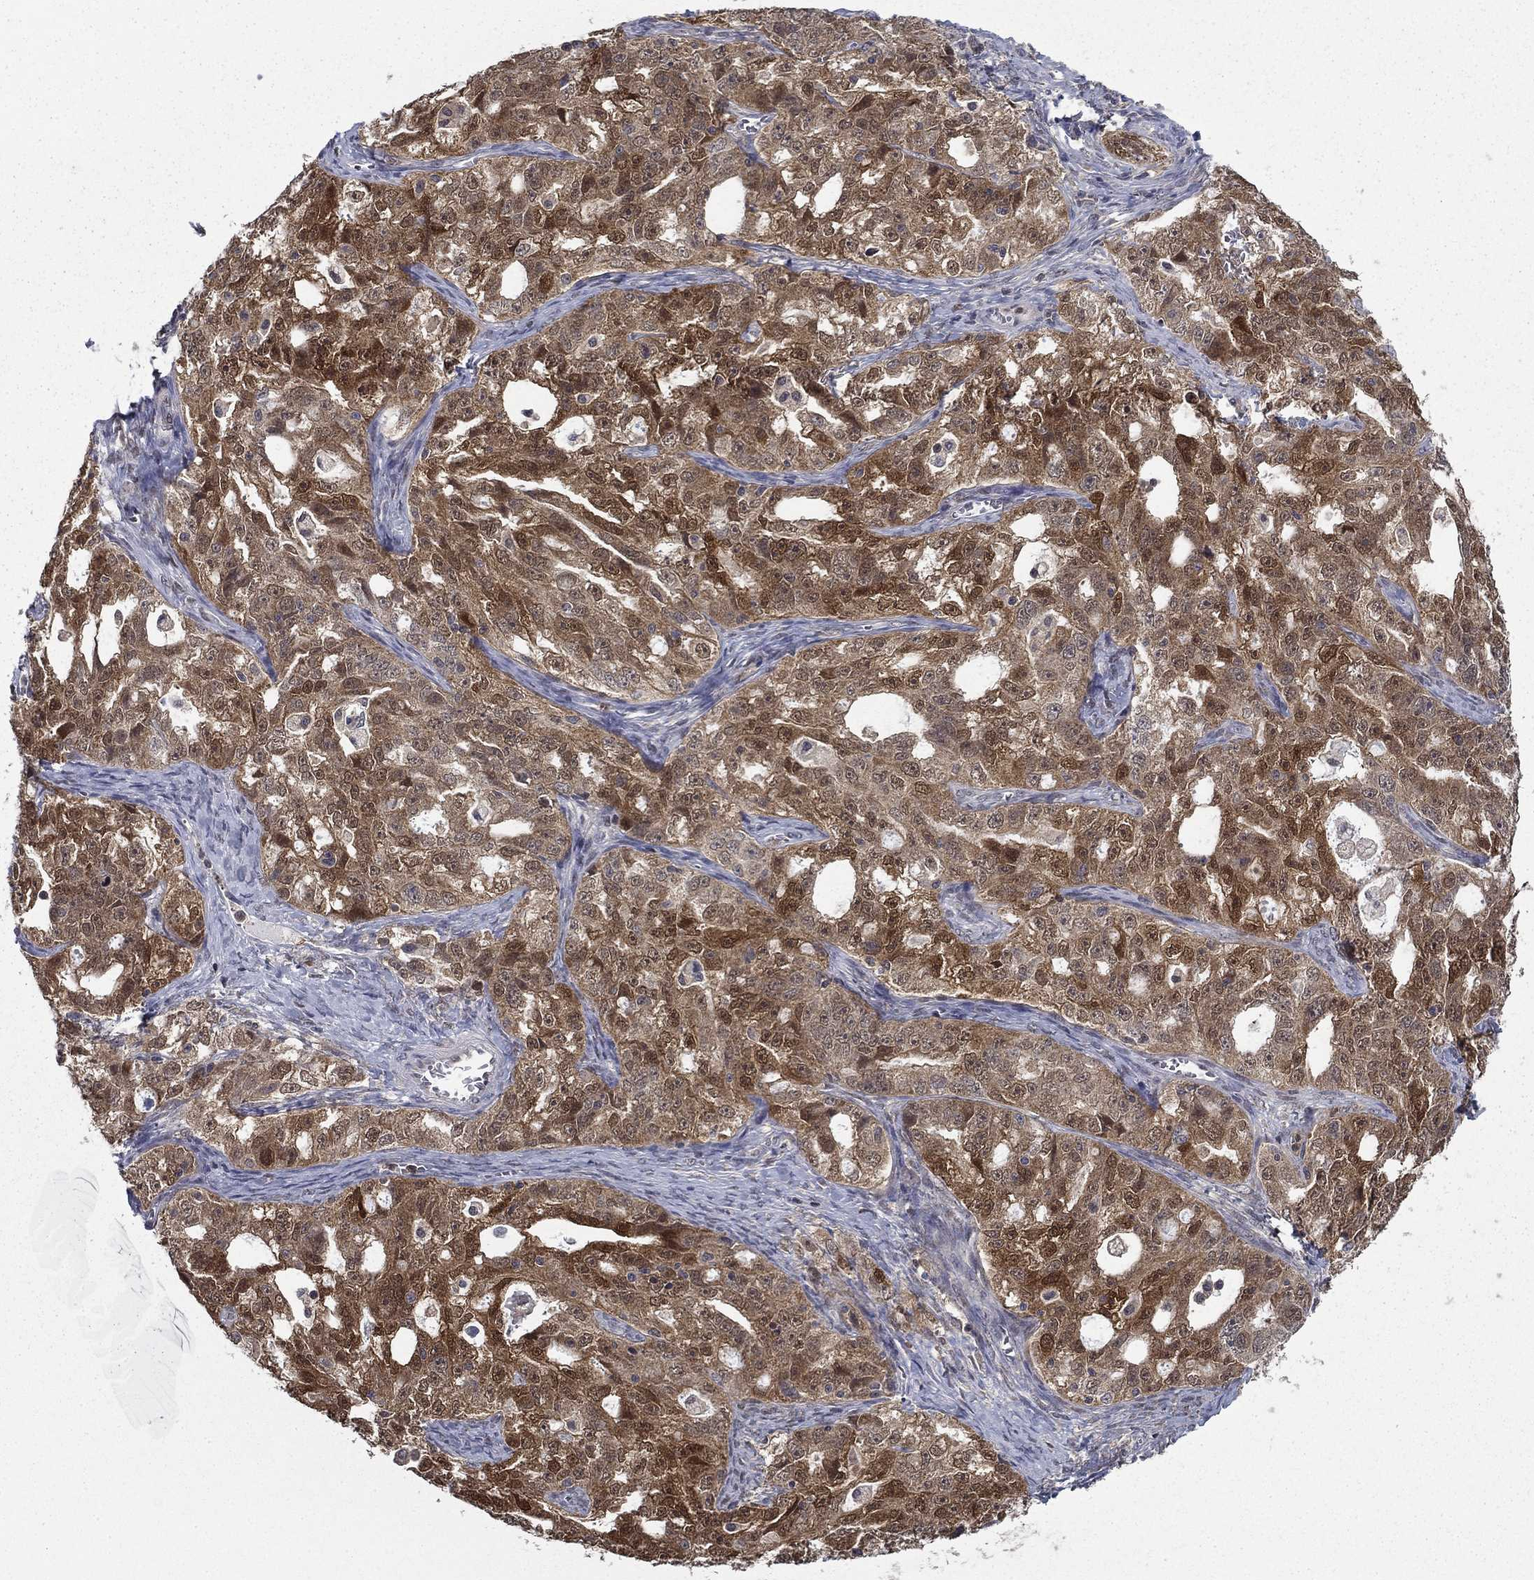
{"staining": {"intensity": "moderate", "quantity": ">75%", "location": "cytoplasmic/membranous"}, "tissue": "ovarian cancer", "cell_type": "Tumor cells", "image_type": "cancer", "snomed": [{"axis": "morphology", "description": "Cystadenocarcinoma, serous, NOS"}, {"axis": "topography", "description": "Ovary"}], "caption": "This is an image of immunohistochemistry (IHC) staining of ovarian cancer, which shows moderate expression in the cytoplasmic/membranous of tumor cells.", "gene": "NIT2", "patient": {"sex": "female", "age": 51}}